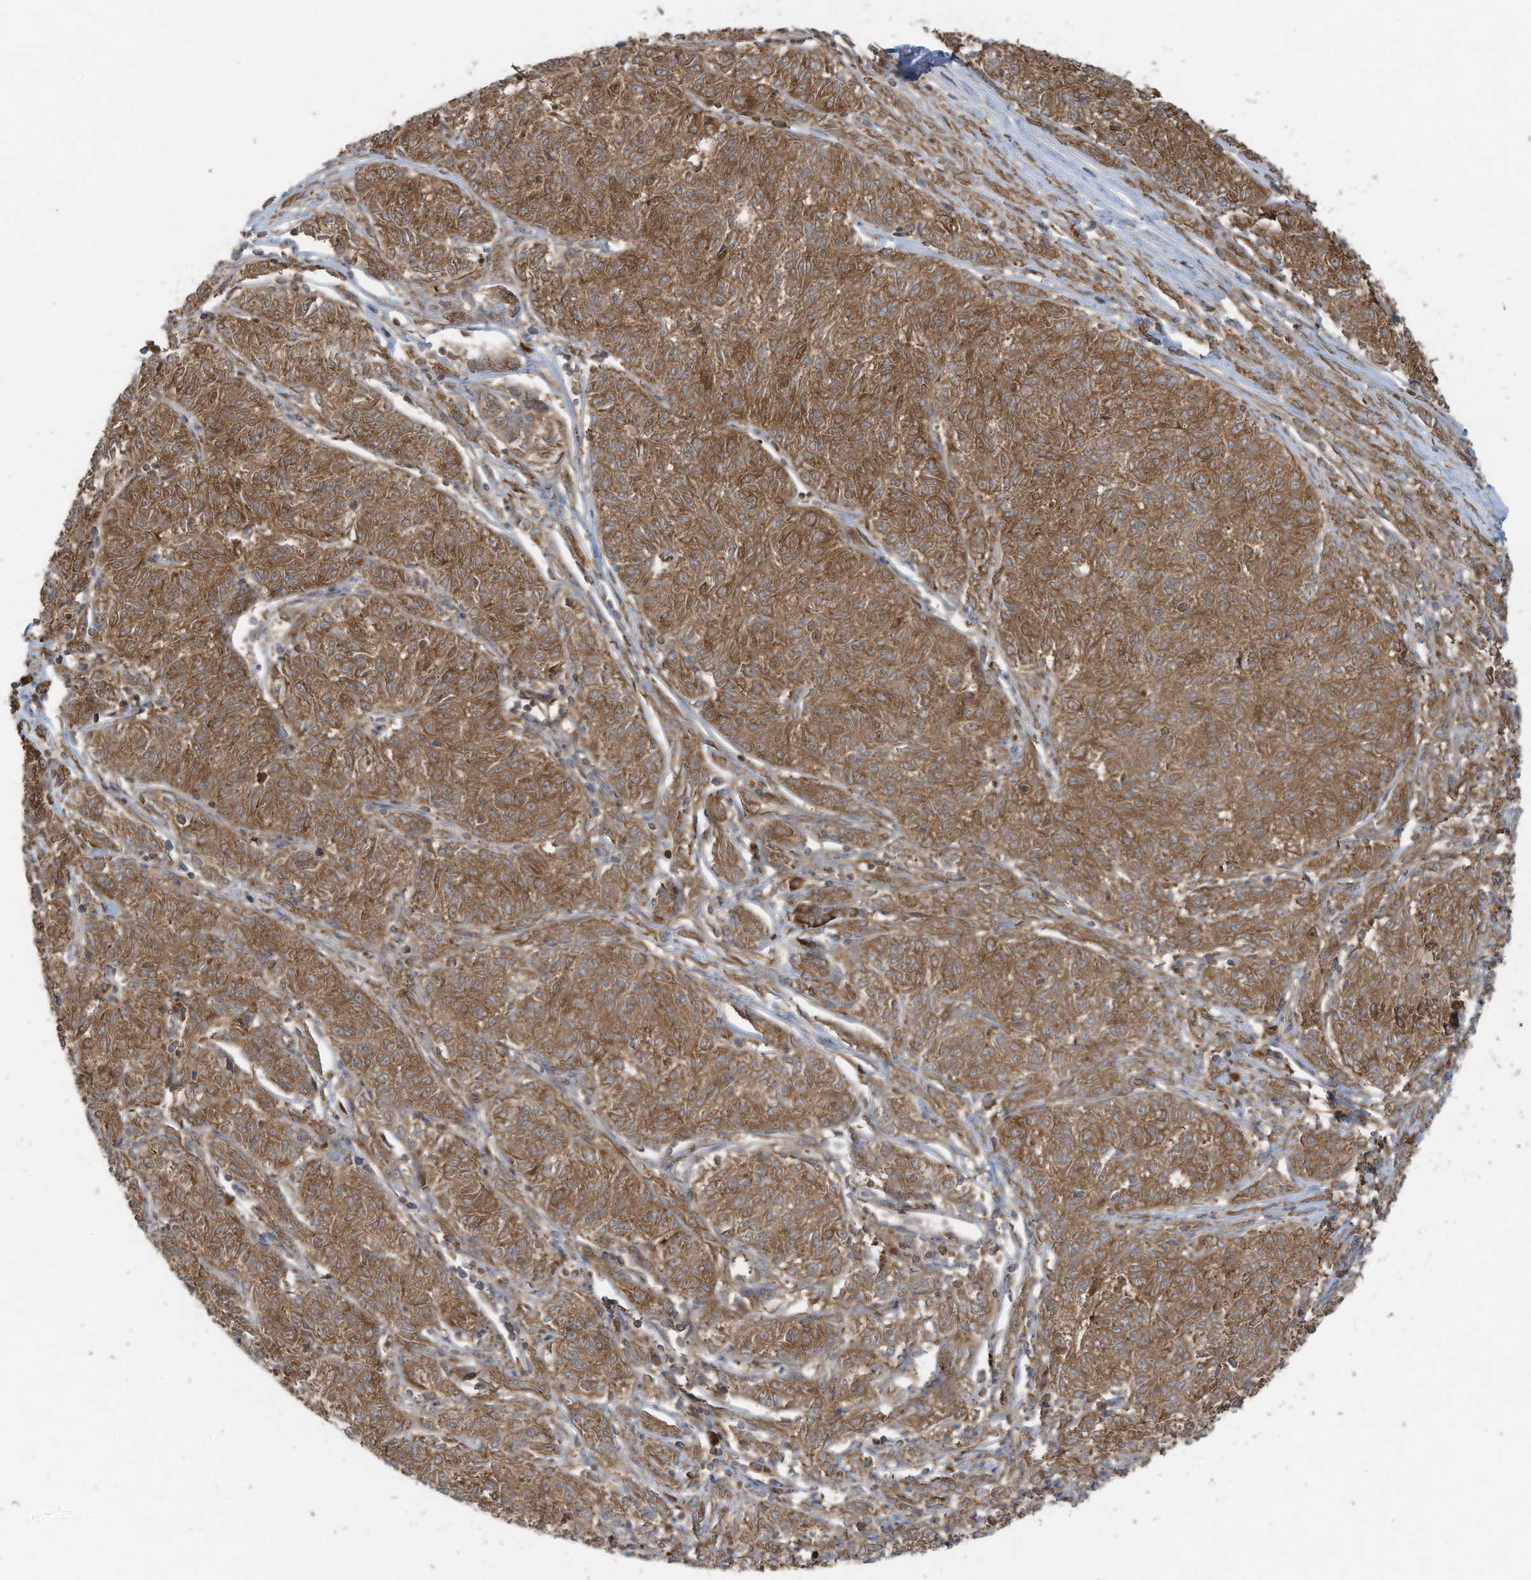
{"staining": {"intensity": "moderate", "quantity": ">75%", "location": "cytoplasmic/membranous"}, "tissue": "melanoma", "cell_type": "Tumor cells", "image_type": "cancer", "snomed": [{"axis": "morphology", "description": "Malignant melanoma, NOS"}, {"axis": "topography", "description": "Skin"}], "caption": "This image demonstrates immunohistochemistry (IHC) staining of malignant melanoma, with medium moderate cytoplasmic/membranous staining in approximately >75% of tumor cells.", "gene": "OLA1", "patient": {"sex": "female", "age": 72}}